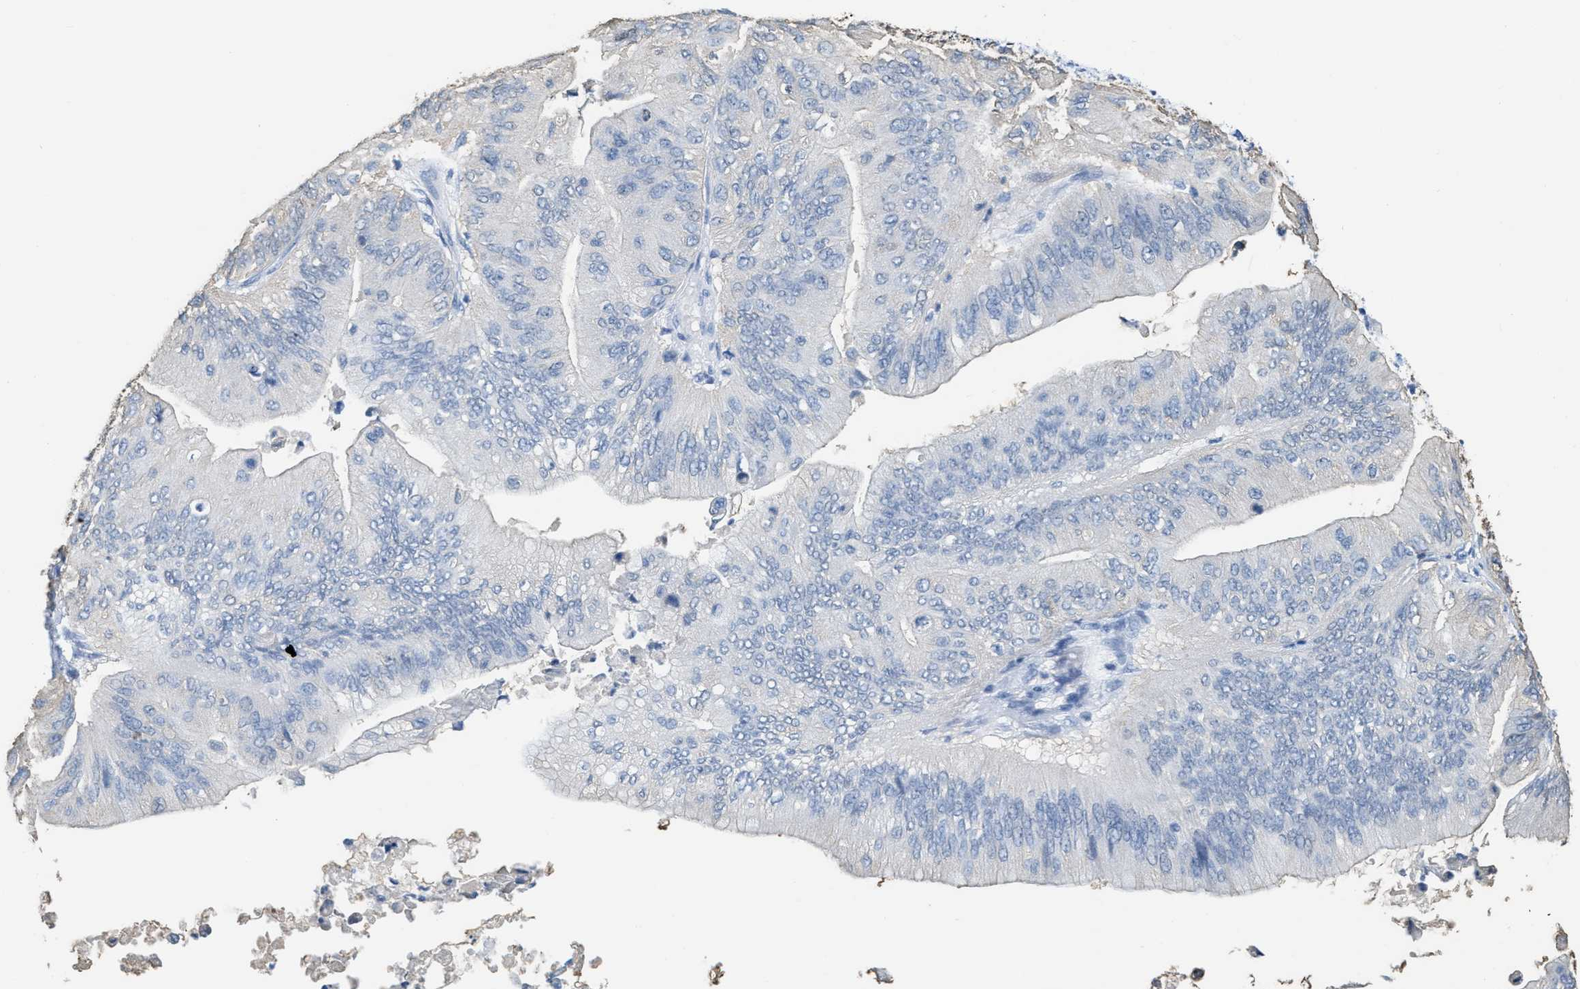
{"staining": {"intensity": "negative", "quantity": "none", "location": "none"}, "tissue": "ovarian cancer", "cell_type": "Tumor cells", "image_type": "cancer", "snomed": [{"axis": "morphology", "description": "Cystadenocarcinoma, mucinous, NOS"}, {"axis": "topography", "description": "Ovary"}], "caption": "This micrograph is of ovarian cancer stained with immunohistochemistry (IHC) to label a protein in brown with the nuclei are counter-stained blue. There is no expression in tumor cells.", "gene": "ASGR1", "patient": {"sex": "female", "age": 61}}